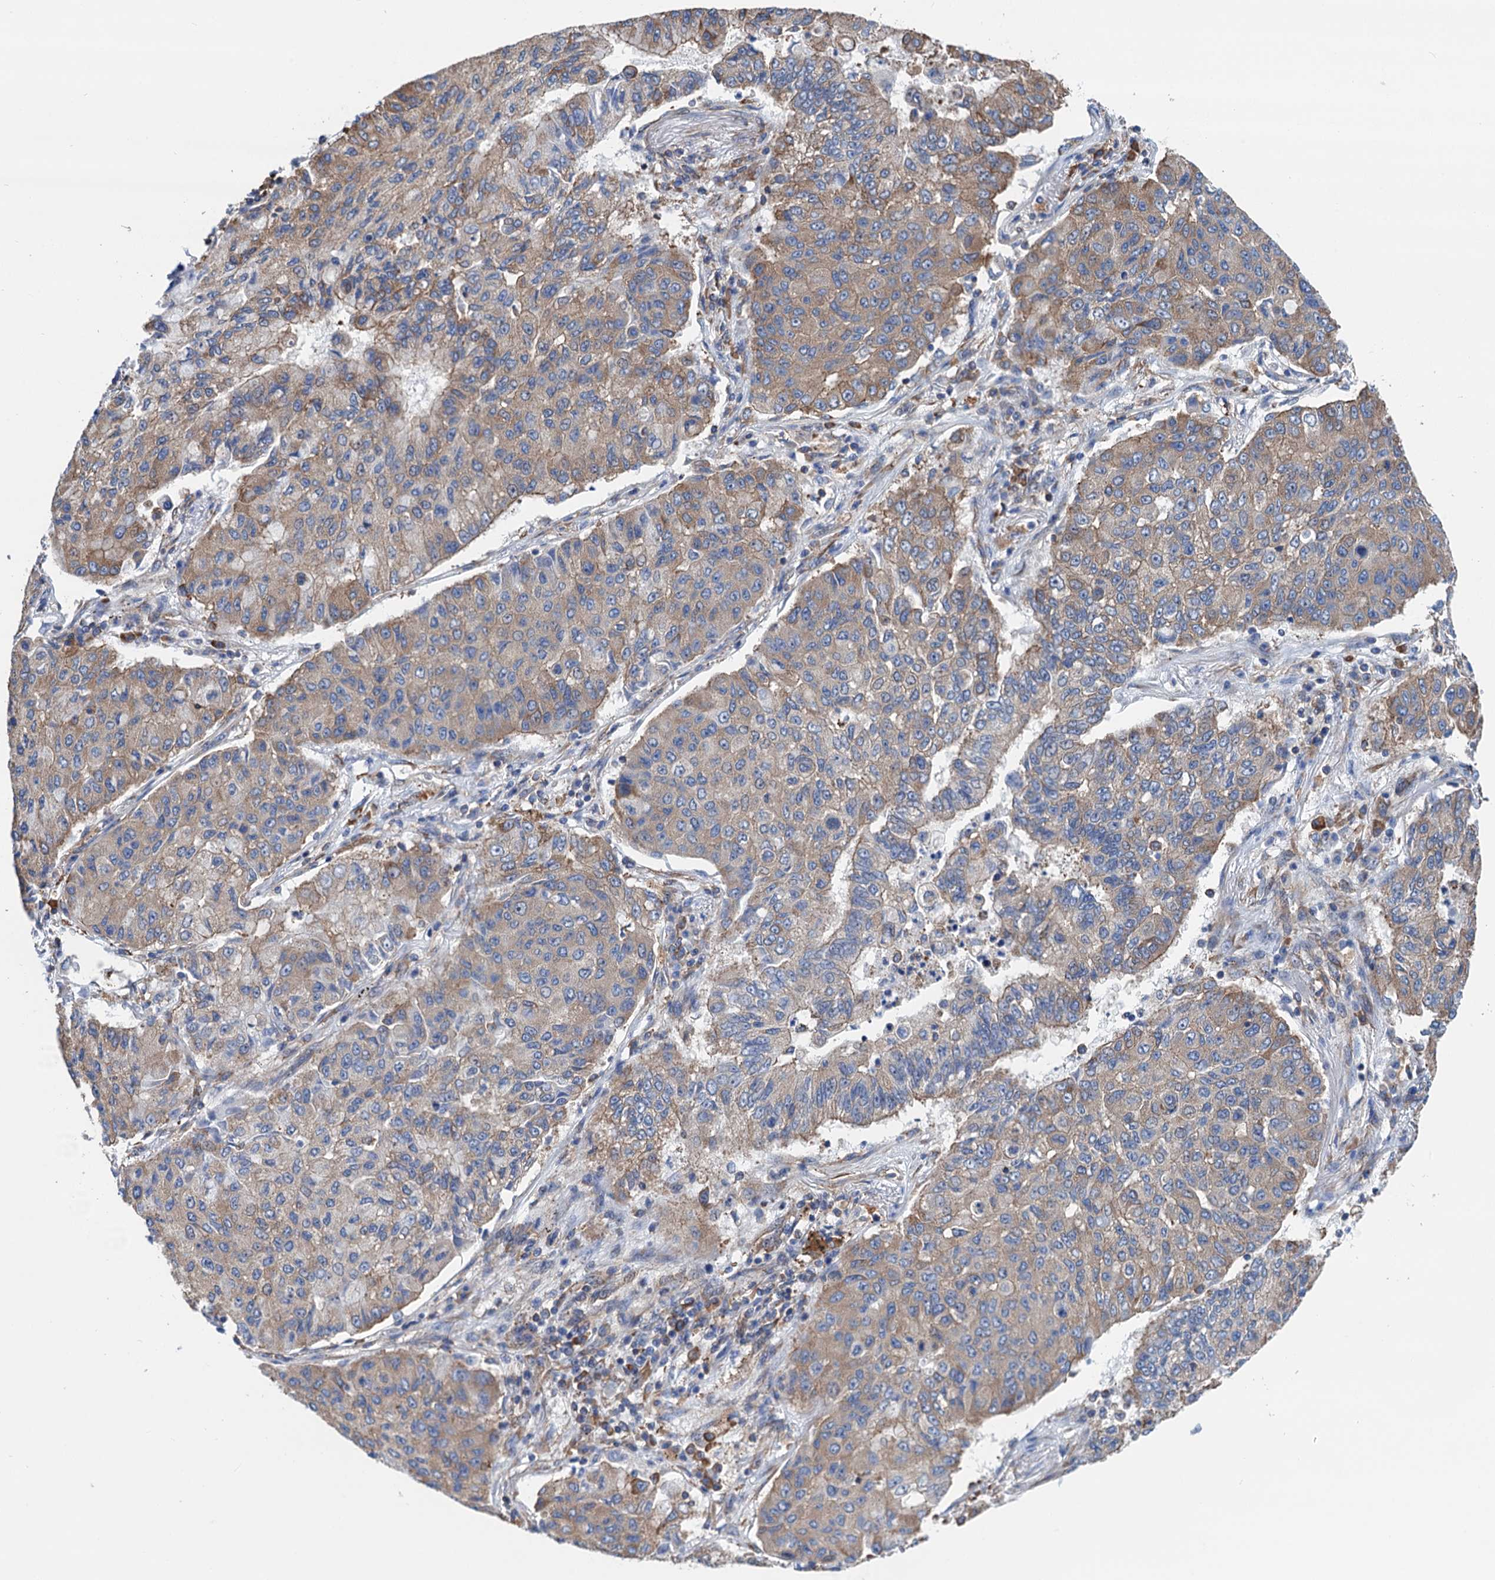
{"staining": {"intensity": "moderate", "quantity": ">75%", "location": "cytoplasmic/membranous"}, "tissue": "lung cancer", "cell_type": "Tumor cells", "image_type": "cancer", "snomed": [{"axis": "morphology", "description": "Squamous cell carcinoma, NOS"}, {"axis": "topography", "description": "Lung"}], "caption": "Protein staining demonstrates moderate cytoplasmic/membranous positivity in about >75% of tumor cells in lung cancer.", "gene": "SLC12A7", "patient": {"sex": "male", "age": 74}}